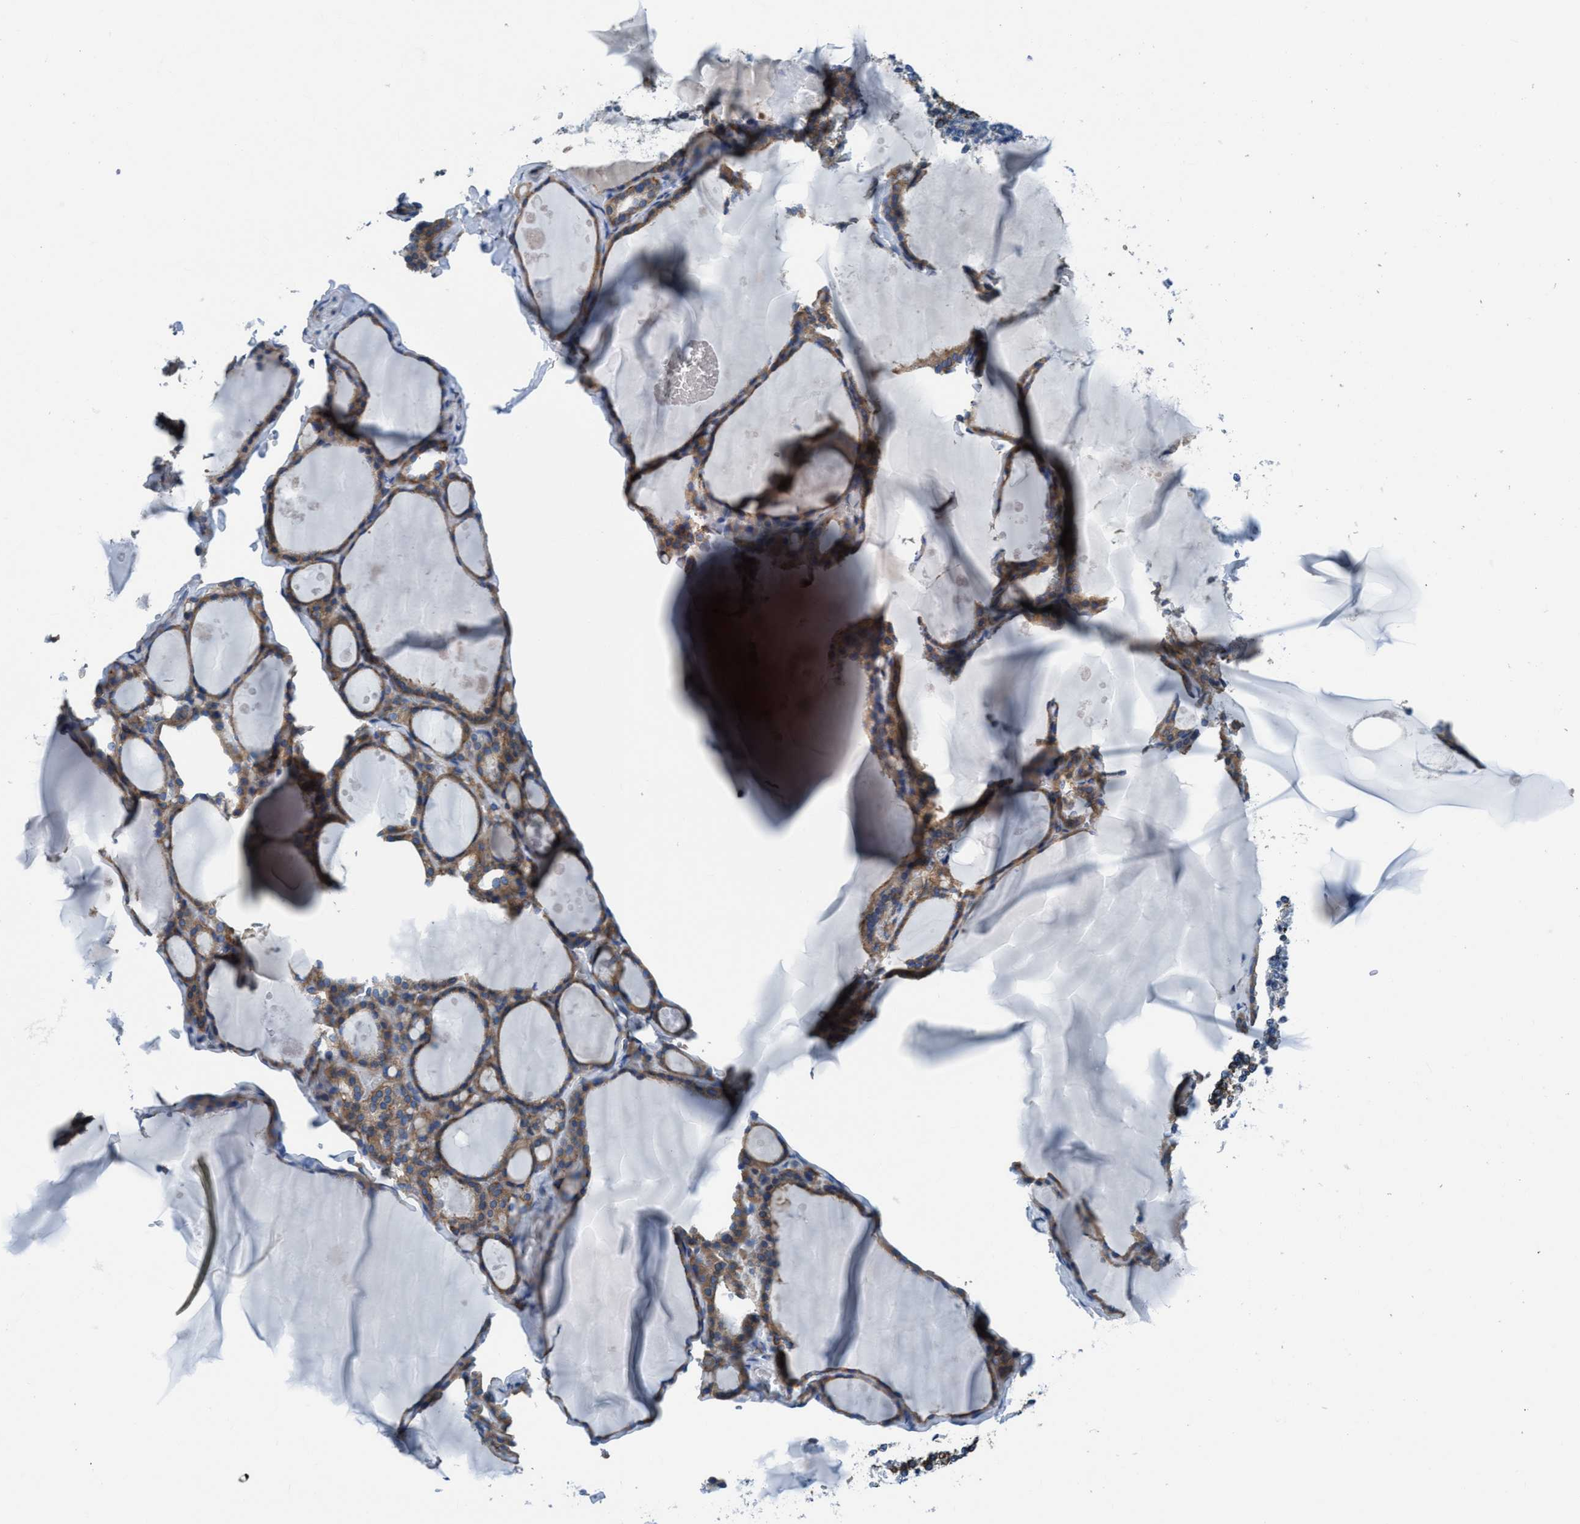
{"staining": {"intensity": "moderate", "quantity": ">75%", "location": "cytoplasmic/membranous"}, "tissue": "thyroid gland", "cell_type": "Glandular cells", "image_type": "normal", "snomed": [{"axis": "morphology", "description": "Normal tissue, NOS"}, {"axis": "topography", "description": "Thyroid gland"}], "caption": "This image displays IHC staining of unremarkable thyroid gland, with medium moderate cytoplasmic/membranous positivity in about >75% of glandular cells.", "gene": "NMT1", "patient": {"sex": "male", "age": 56}}